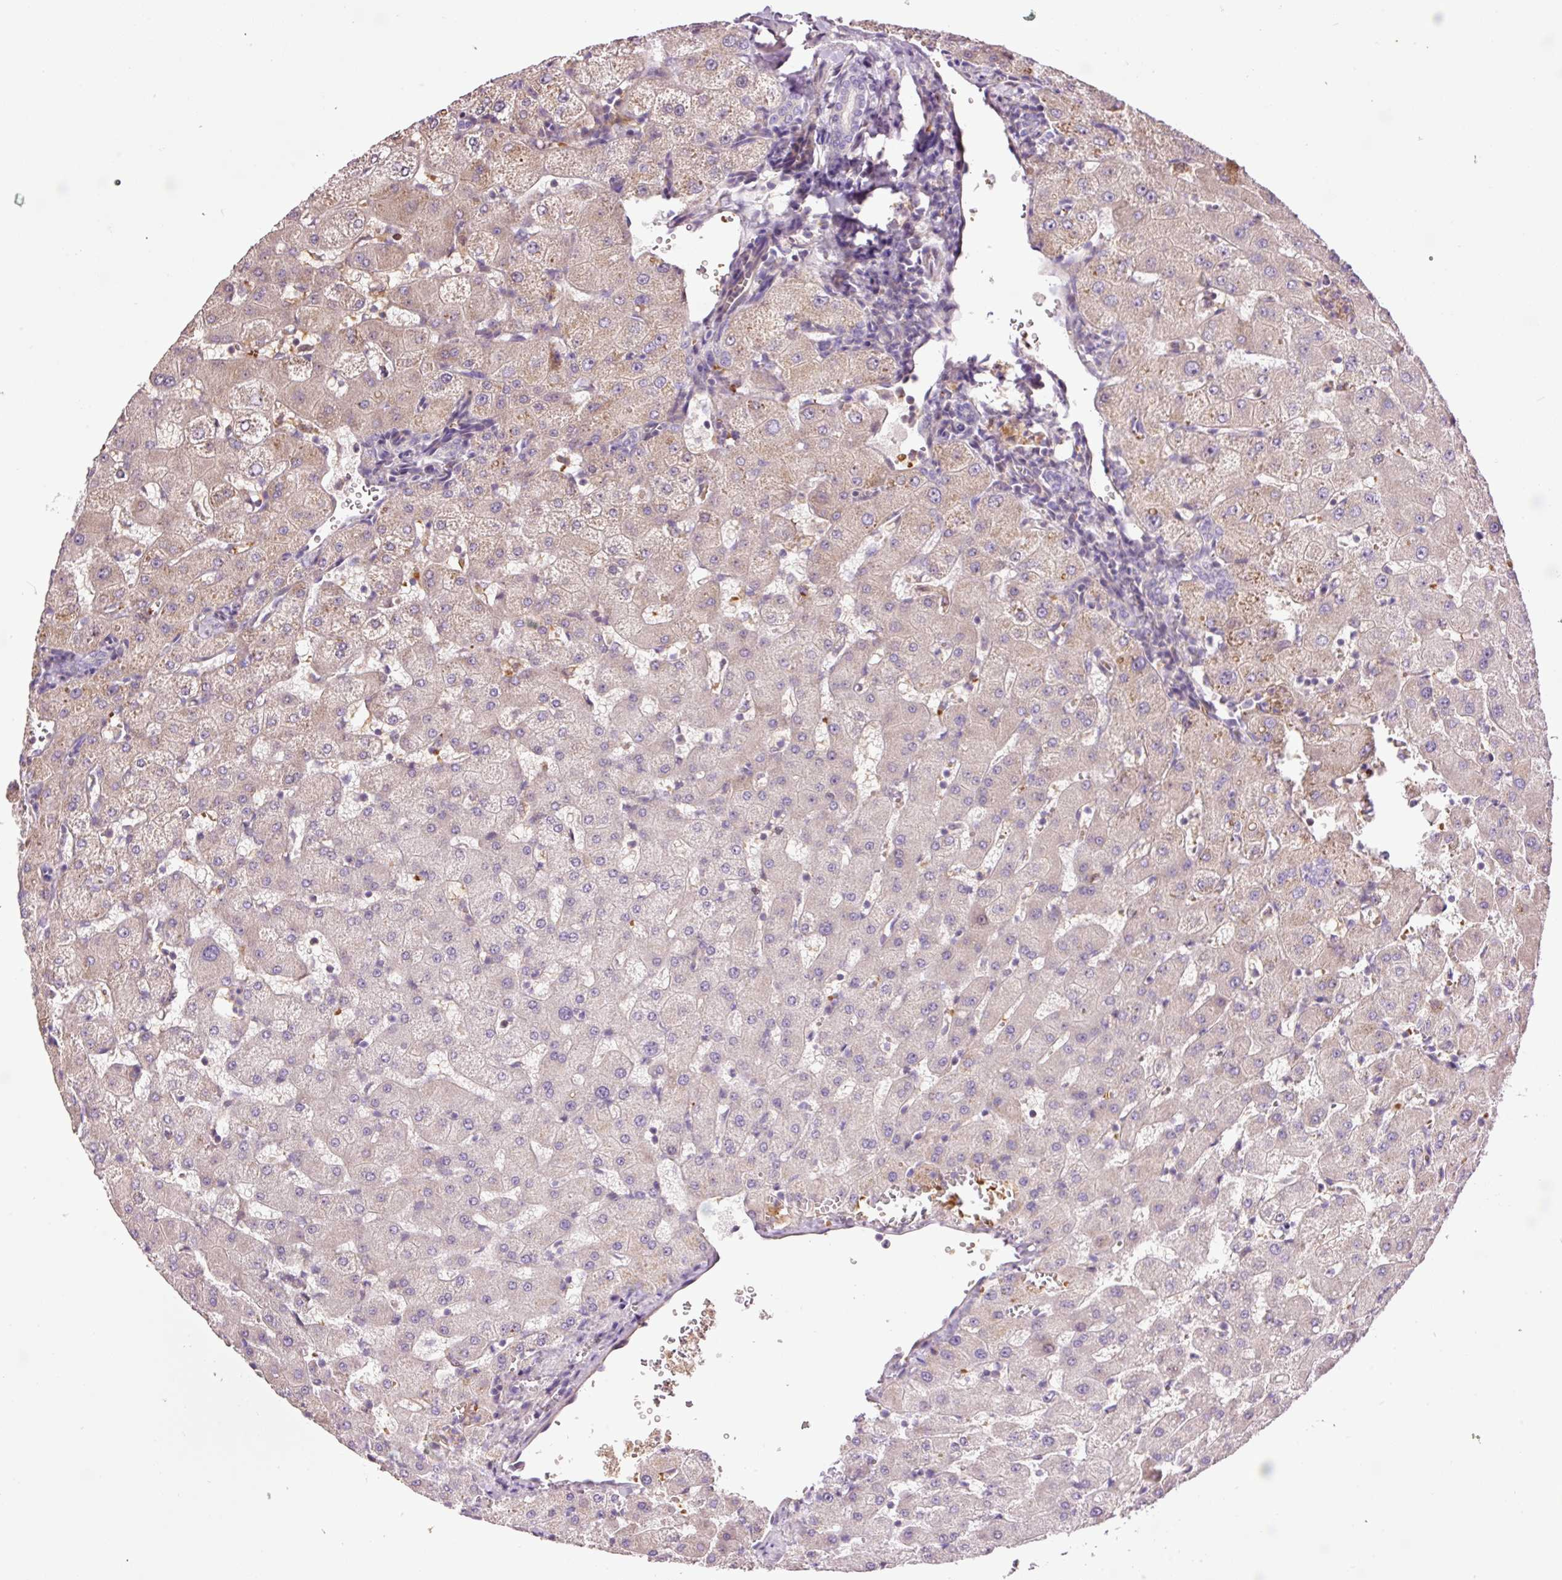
{"staining": {"intensity": "negative", "quantity": "none", "location": "none"}, "tissue": "liver", "cell_type": "Cholangiocytes", "image_type": "normal", "snomed": [{"axis": "morphology", "description": "Normal tissue, NOS"}, {"axis": "topography", "description": "Liver"}], "caption": "IHC of unremarkable human liver demonstrates no staining in cholangiocytes. (DAB IHC, high magnification).", "gene": "TMEM235", "patient": {"sex": "female", "age": 63}}